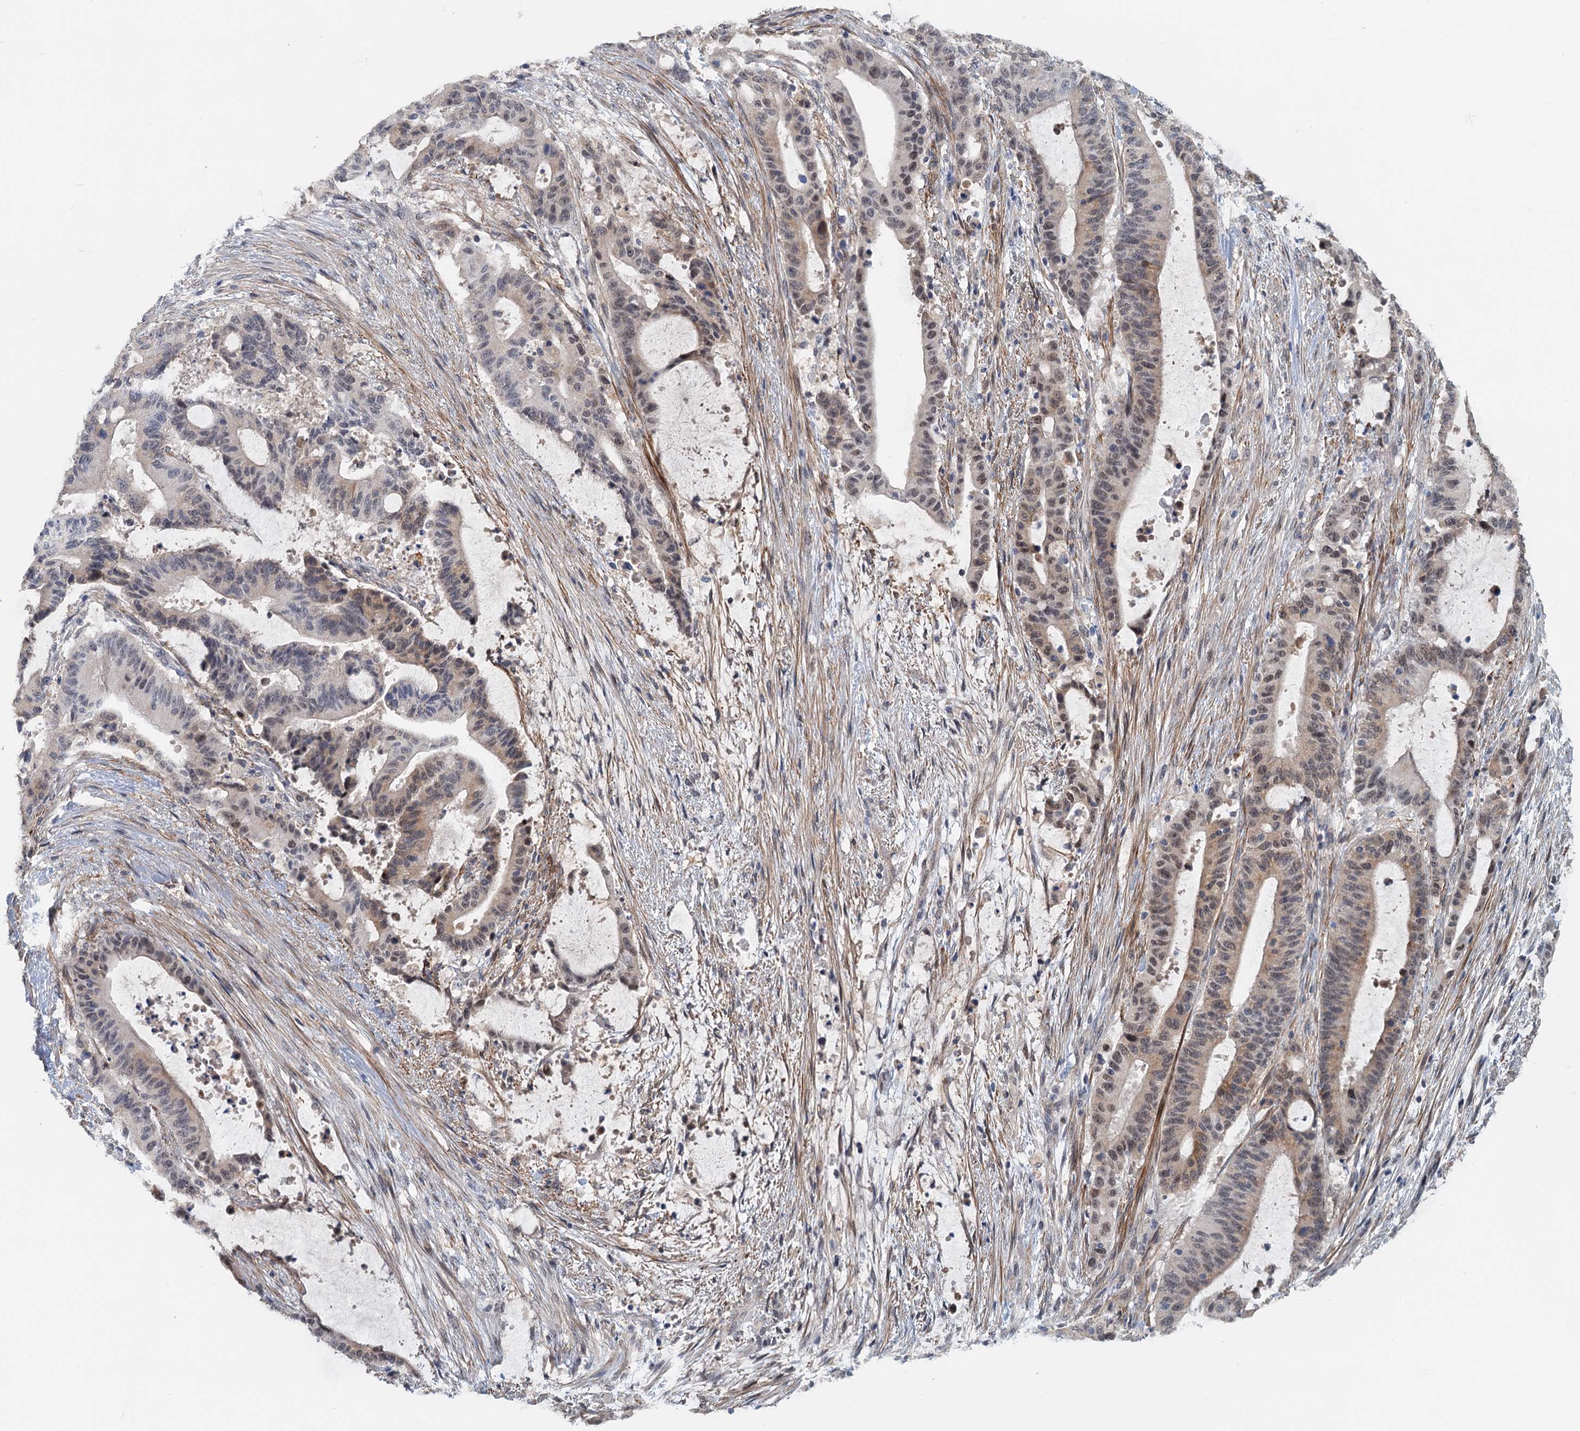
{"staining": {"intensity": "weak", "quantity": "25%-75%", "location": "cytoplasmic/membranous,nuclear"}, "tissue": "liver cancer", "cell_type": "Tumor cells", "image_type": "cancer", "snomed": [{"axis": "morphology", "description": "Normal tissue, NOS"}, {"axis": "morphology", "description": "Cholangiocarcinoma"}, {"axis": "topography", "description": "Liver"}, {"axis": "topography", "description": "Peripheral nerve tissue"}], "caption": "Weak cytoplasmic/membranous and nuclear expression is identified in about 25%-75% of tumor cells in cholangiocarcinoma (liver).", "gene": "TAS2R42", "patient": {"sex": "female", "age": 73}}